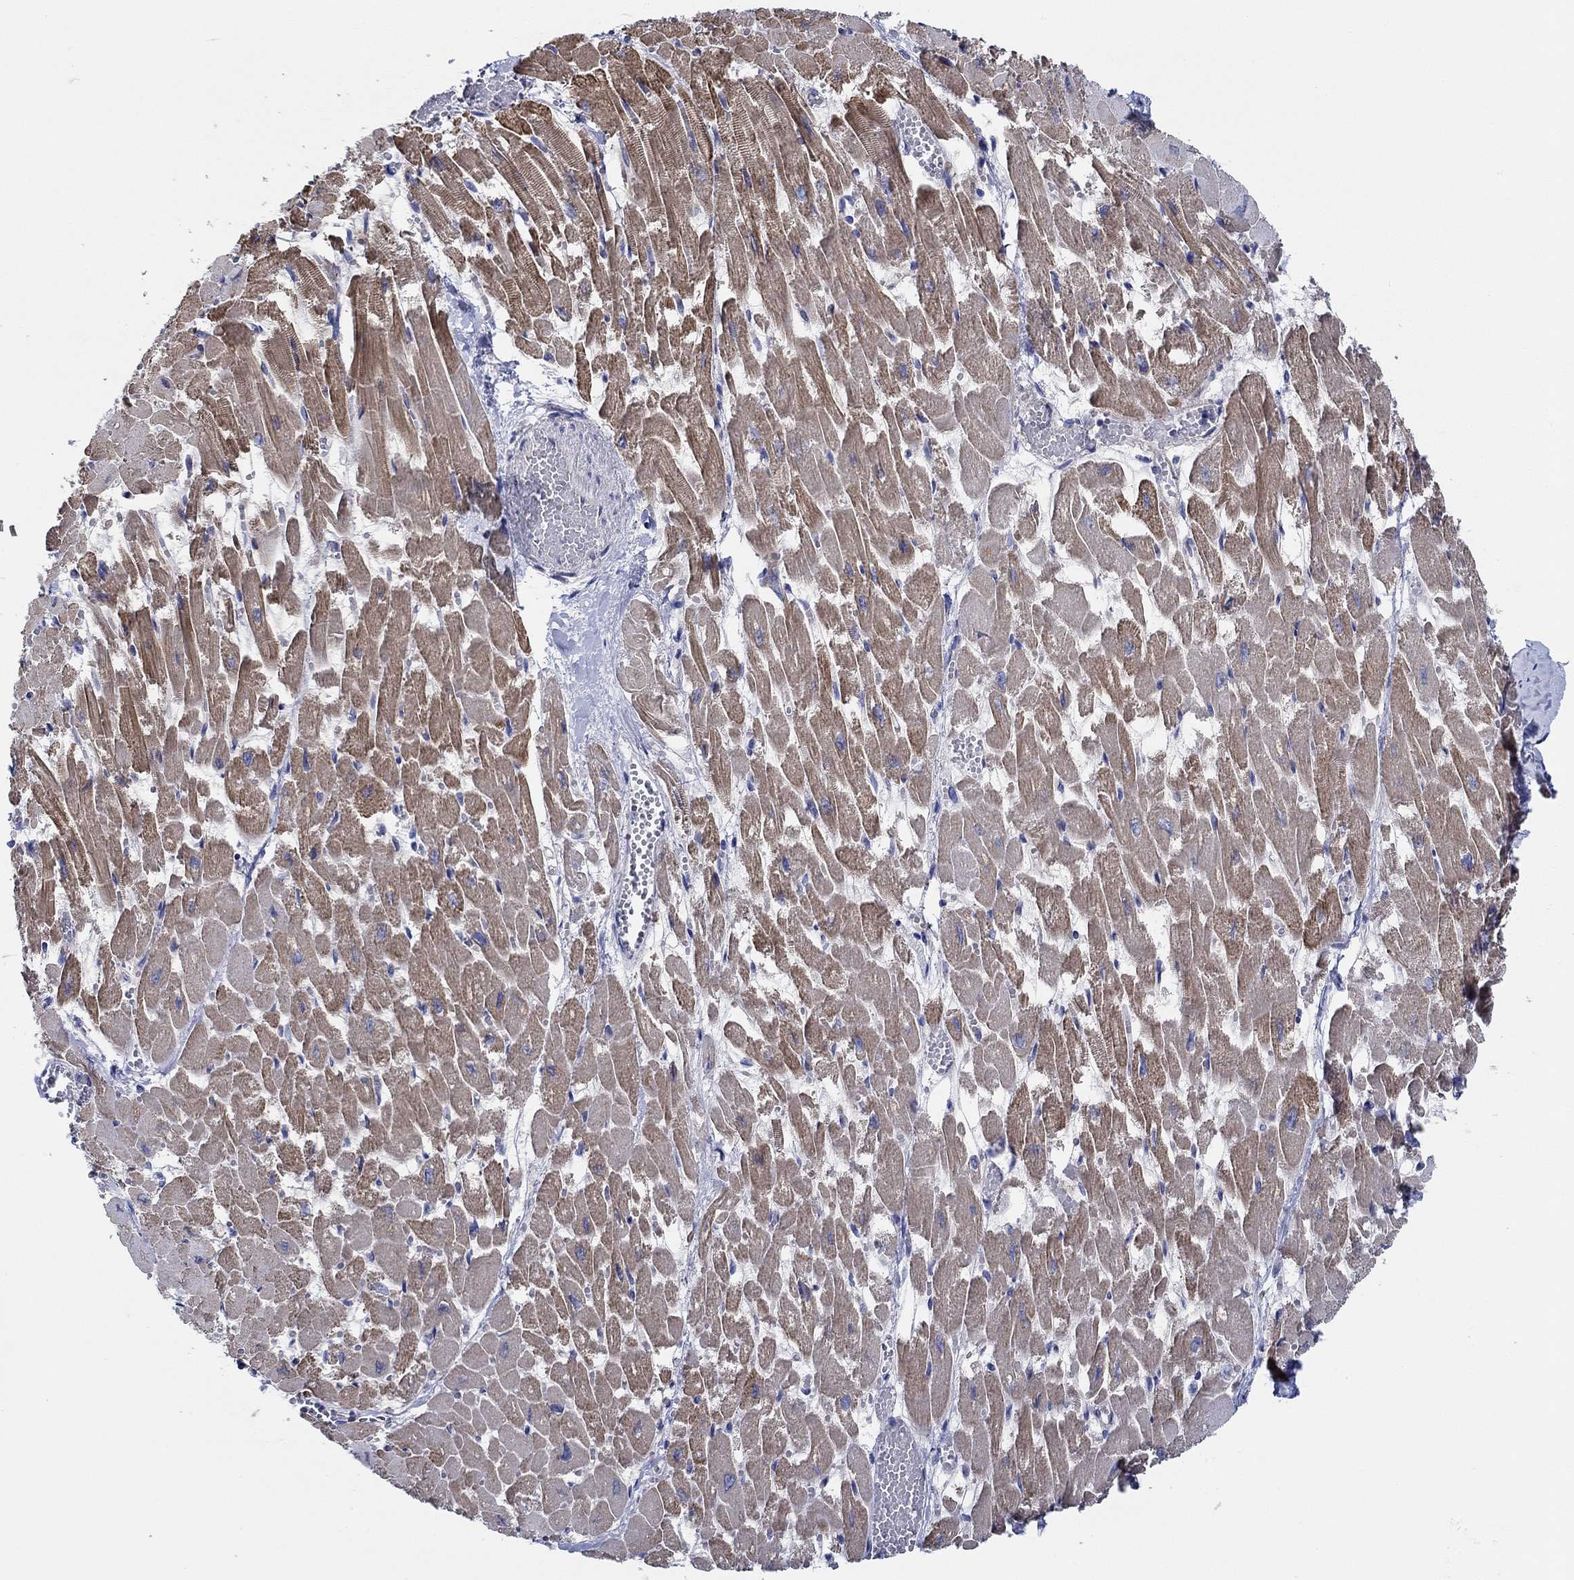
{"staining": {"intensity": "moderate", "quantity": "25%-75%", "location": "cytoplasmic/membranous"}, "tissue": "heart muscle", "cell_type": "Cardiomyocytes", "image_type": "normal", "snomed": [{"axis": "morphology", "description": "Normal tissue, NOS"}, {"axis": "topography", "description": "Heart"}], "caption": "Protein analysis of unremarkable heart muscle shows moderate cytoplasmic/membranous positivity in about 25%-75% of cardiomyocytes.", "gene": "CFAP61", "patient": {"sex": "female", "age": 52}}